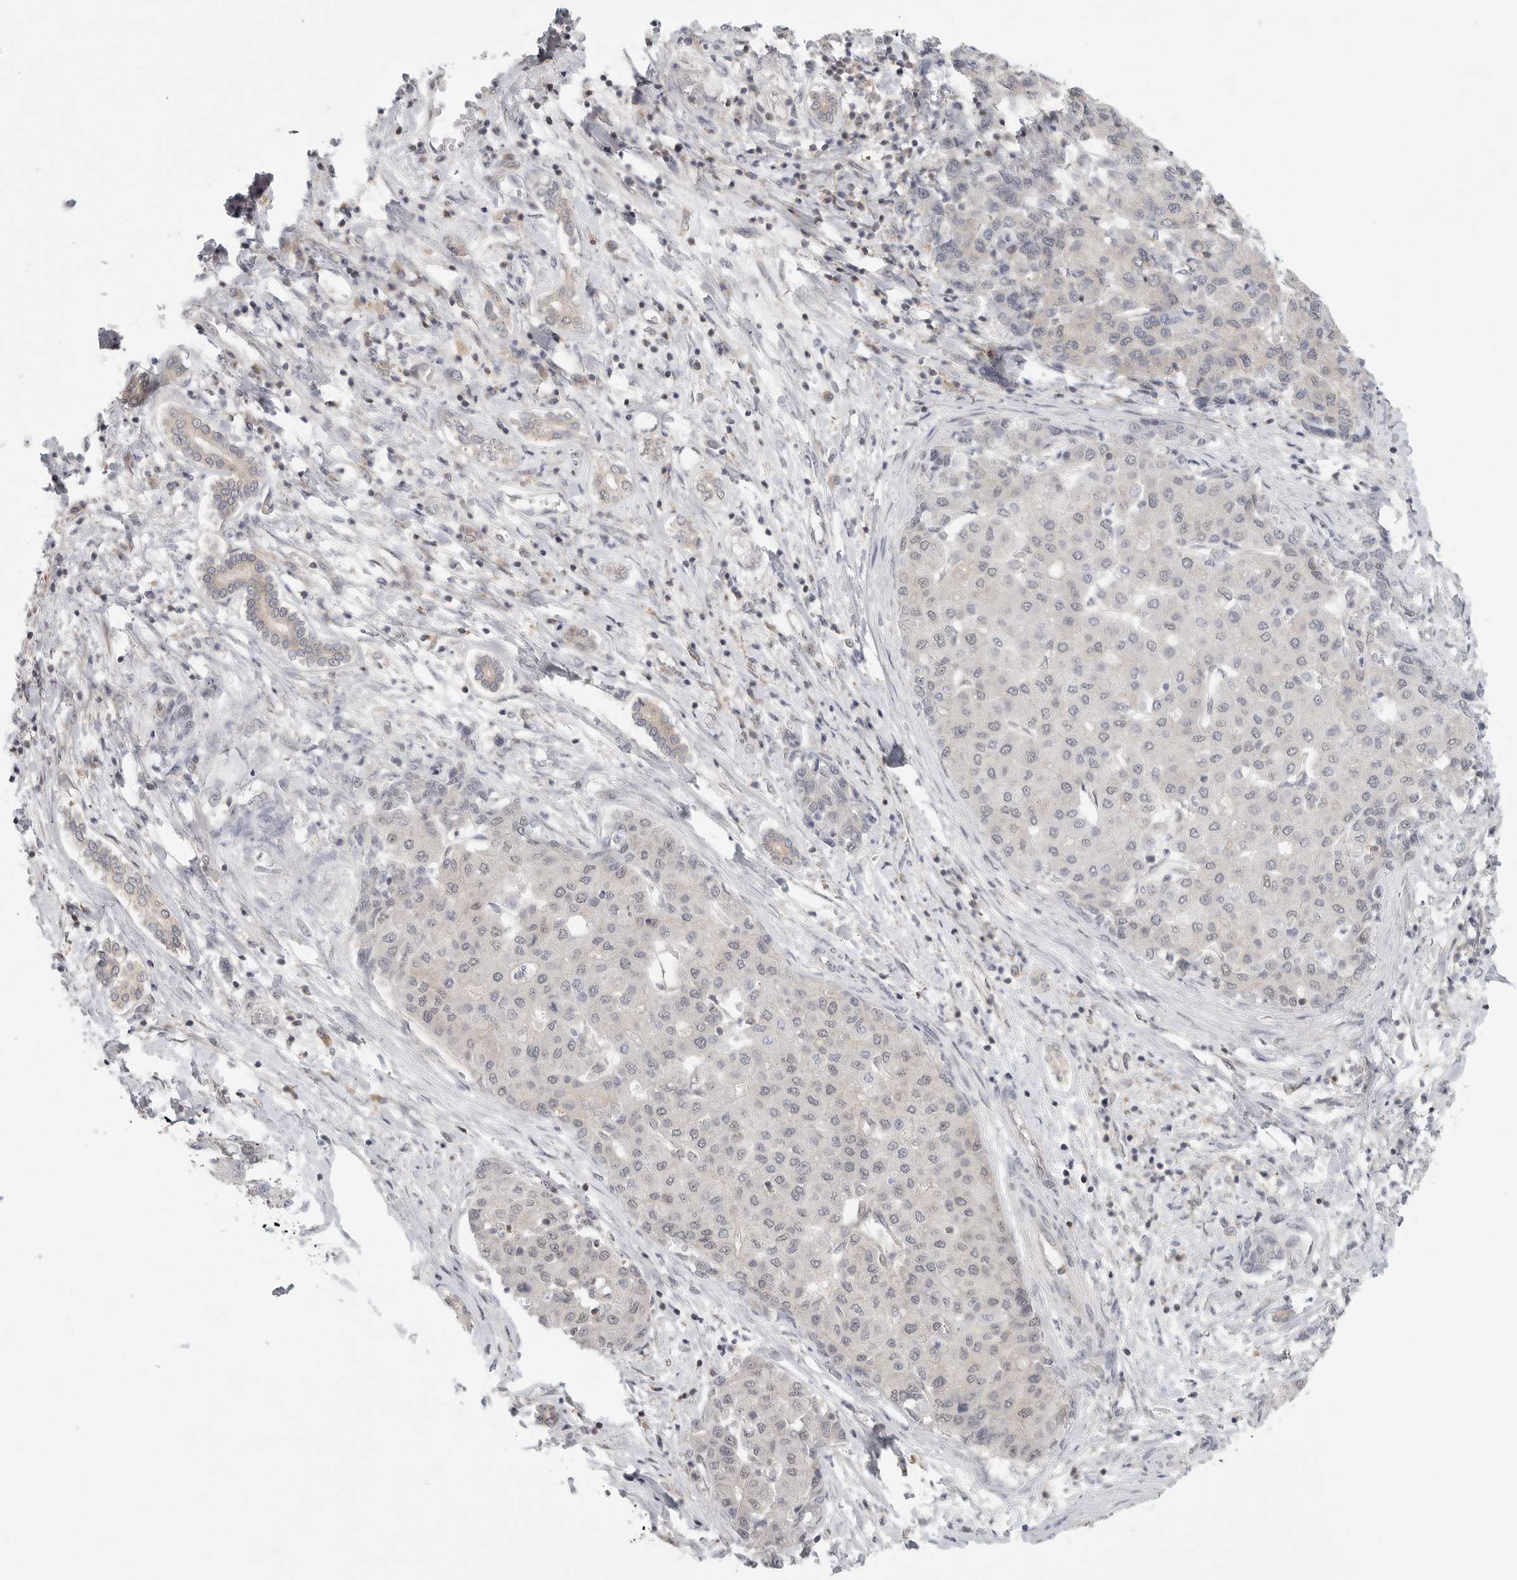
{"staining": {"intensity": "negative", "quantity": "none", "location": "none"}, "tissue": "liver cancer", "cell_type": "Tumor cells", "image_type": "cancer", "snomed": [{"axis": "morphology", "description": "Carcinoma, Hepatocellular, NOS"}, {"axis": "topography", "description": "Liver"}], "caption": "Immunohistochemistry photomicrograph of human liver hepatocellular carcinoma stained for a protein (brown), which exhibits no expression in tumor cells.", "gene": "HDAC6", "patient": {"sex": "male", "age": 65}}